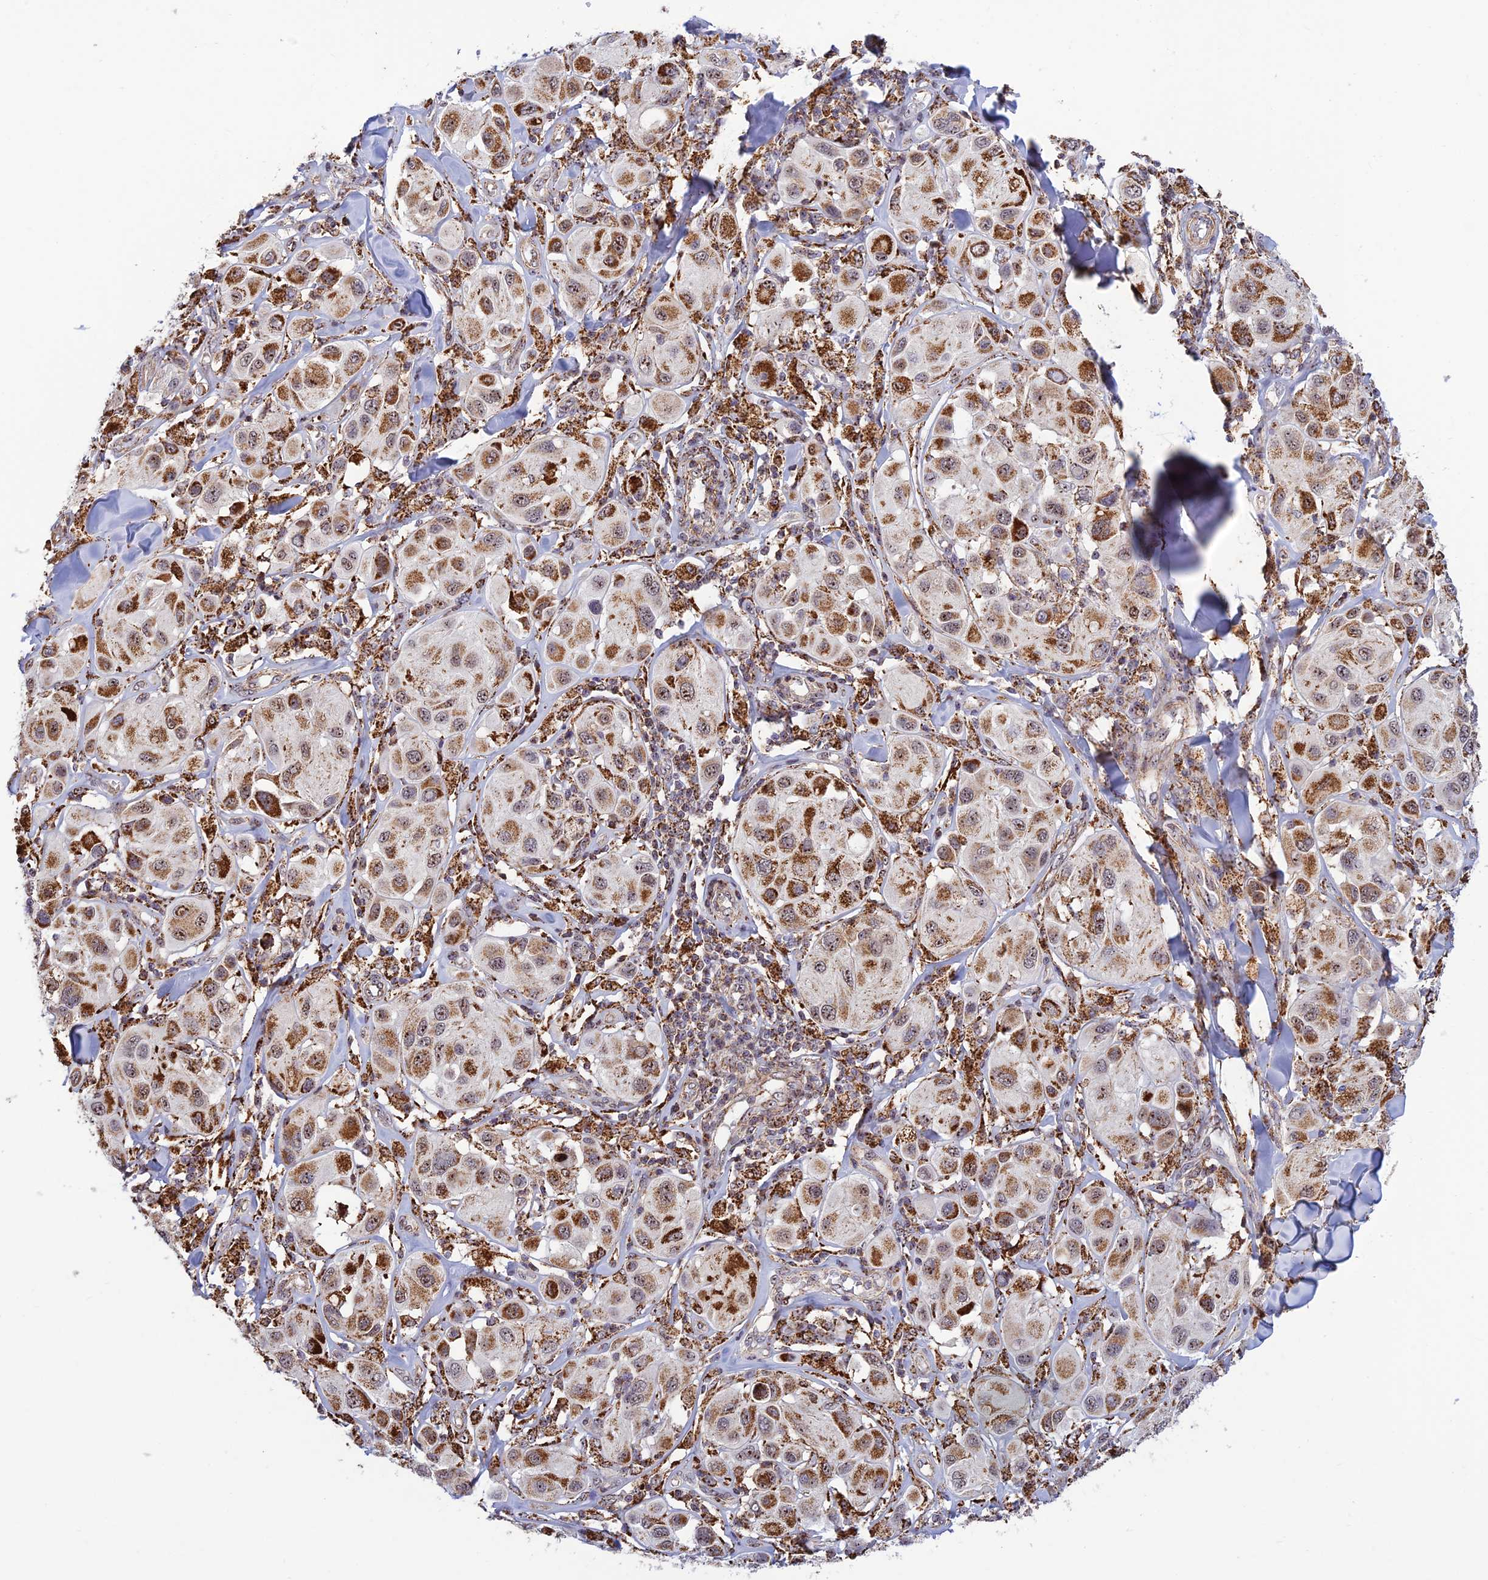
{"staining": {"intensity": "moderate", "quantity": ">75%", "location": "cytoplasmic/membranous"}, "tissue": "melanoma", "cell_type": "Tumor cells", "image_type": "cancer", "snomed": [{"axis": "morphology", "description": "Malignant melanoma, Metastatic site"}, {"axis": "topography", "description": "Skin"}], "caption": "This image shows malignant melanoma (metastatic site) stained with immunohistochemistry to label a protein in brown. The cytoplasmic/membranous of tumor cells show moderate positivity for the protein. Nuclei are counter-stained blue.", "gene": "POLR1G", "patient": {"sex": "male", "age": 41}}